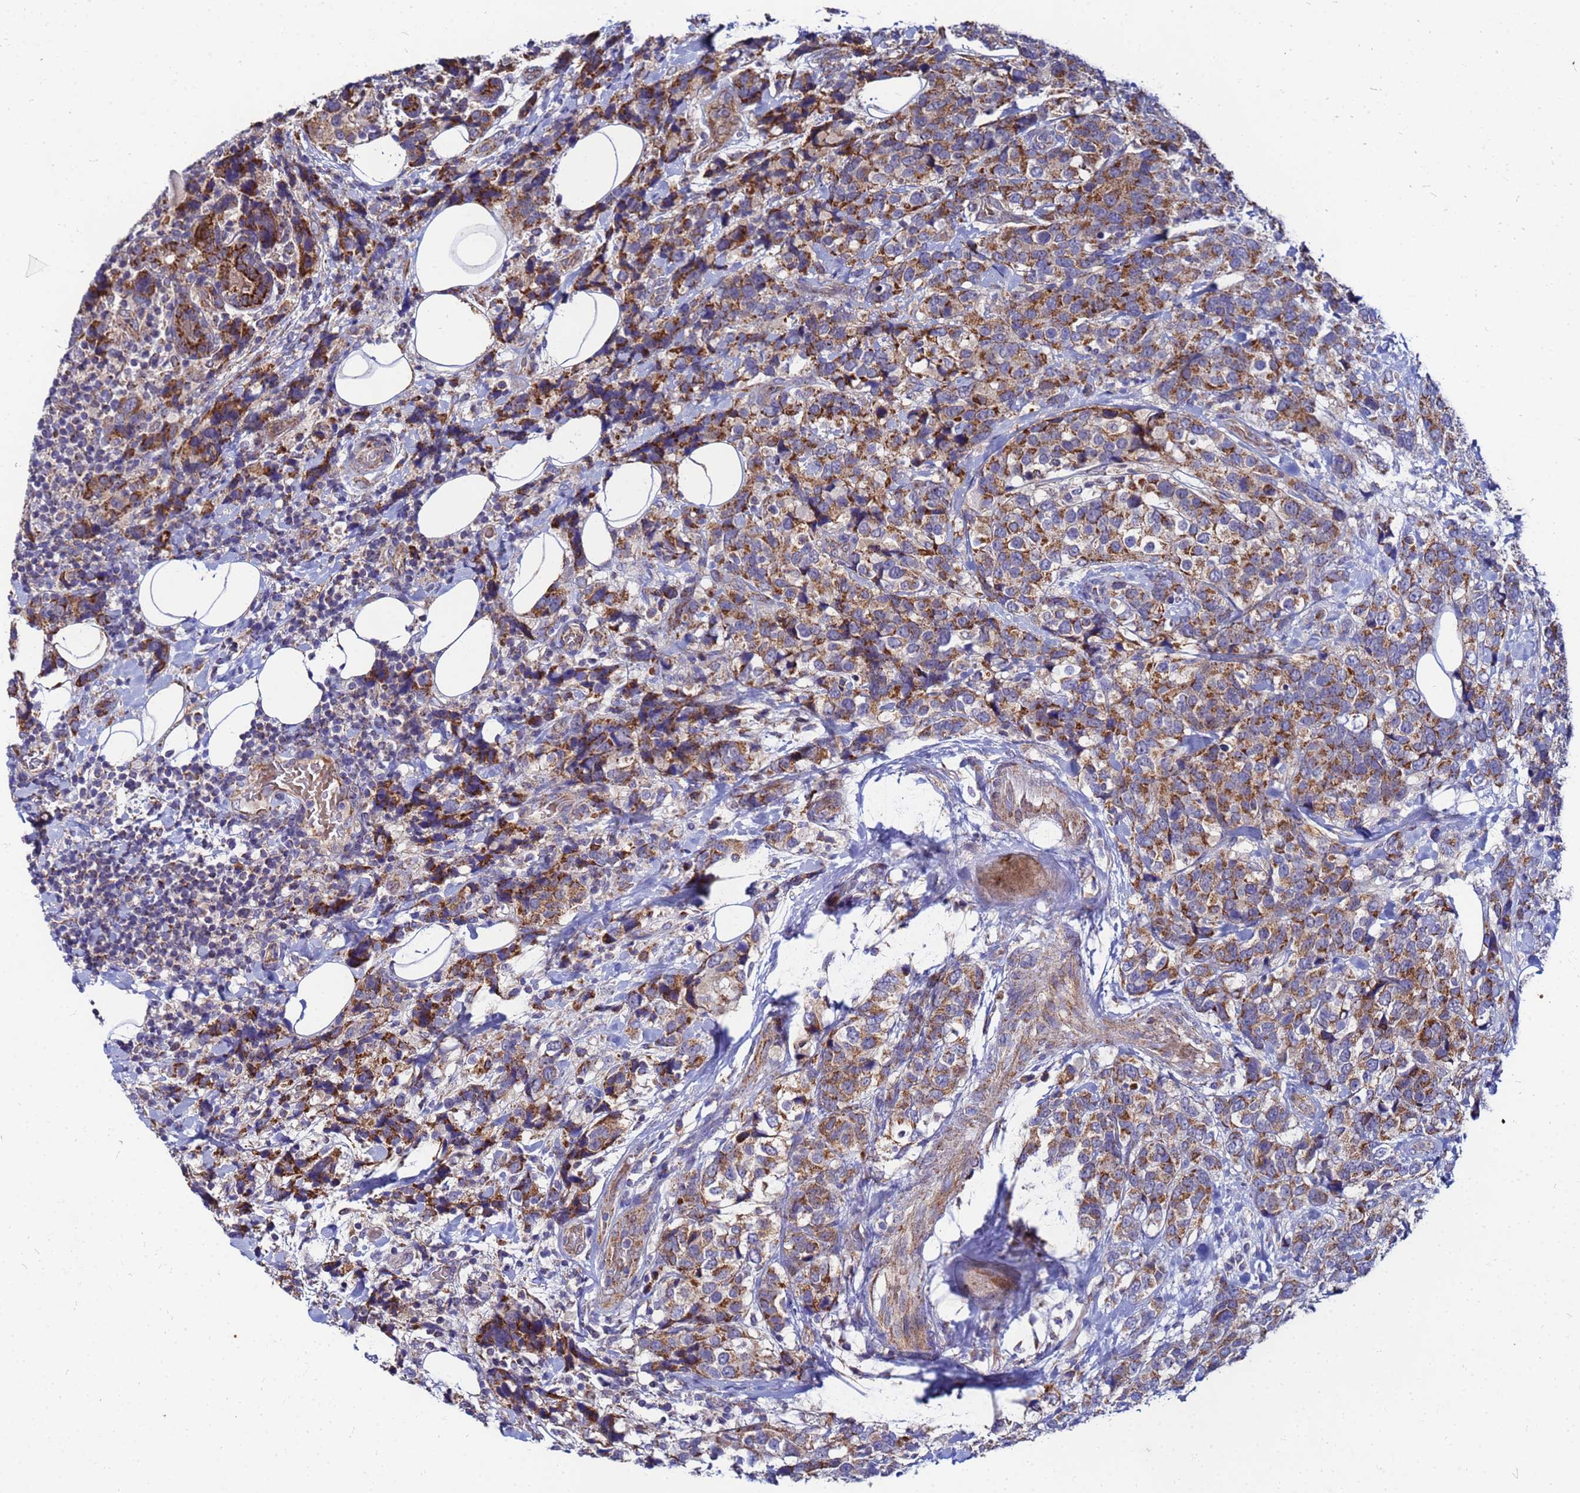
{"staining": {"intensity": "strong", "quantity": ">75%", "location": "cytoplasmic/membranous"}, "tissue": "breast cancer", "cell_type": "Tumor cells", "image_type": "cancer", "snomed": [{"axis": "morphology", "description": "Lobular carcinoma"}, {"axis": "topography", "description": "Breast"}], "caption": "Tumor cells display high levels of strong cytoplasmic/membranous positivity in approximately >75% of cells in lobular carcinoma (breast).", "gene": "FAHD2A", "patient": {"sex": "female", "age": 59}}